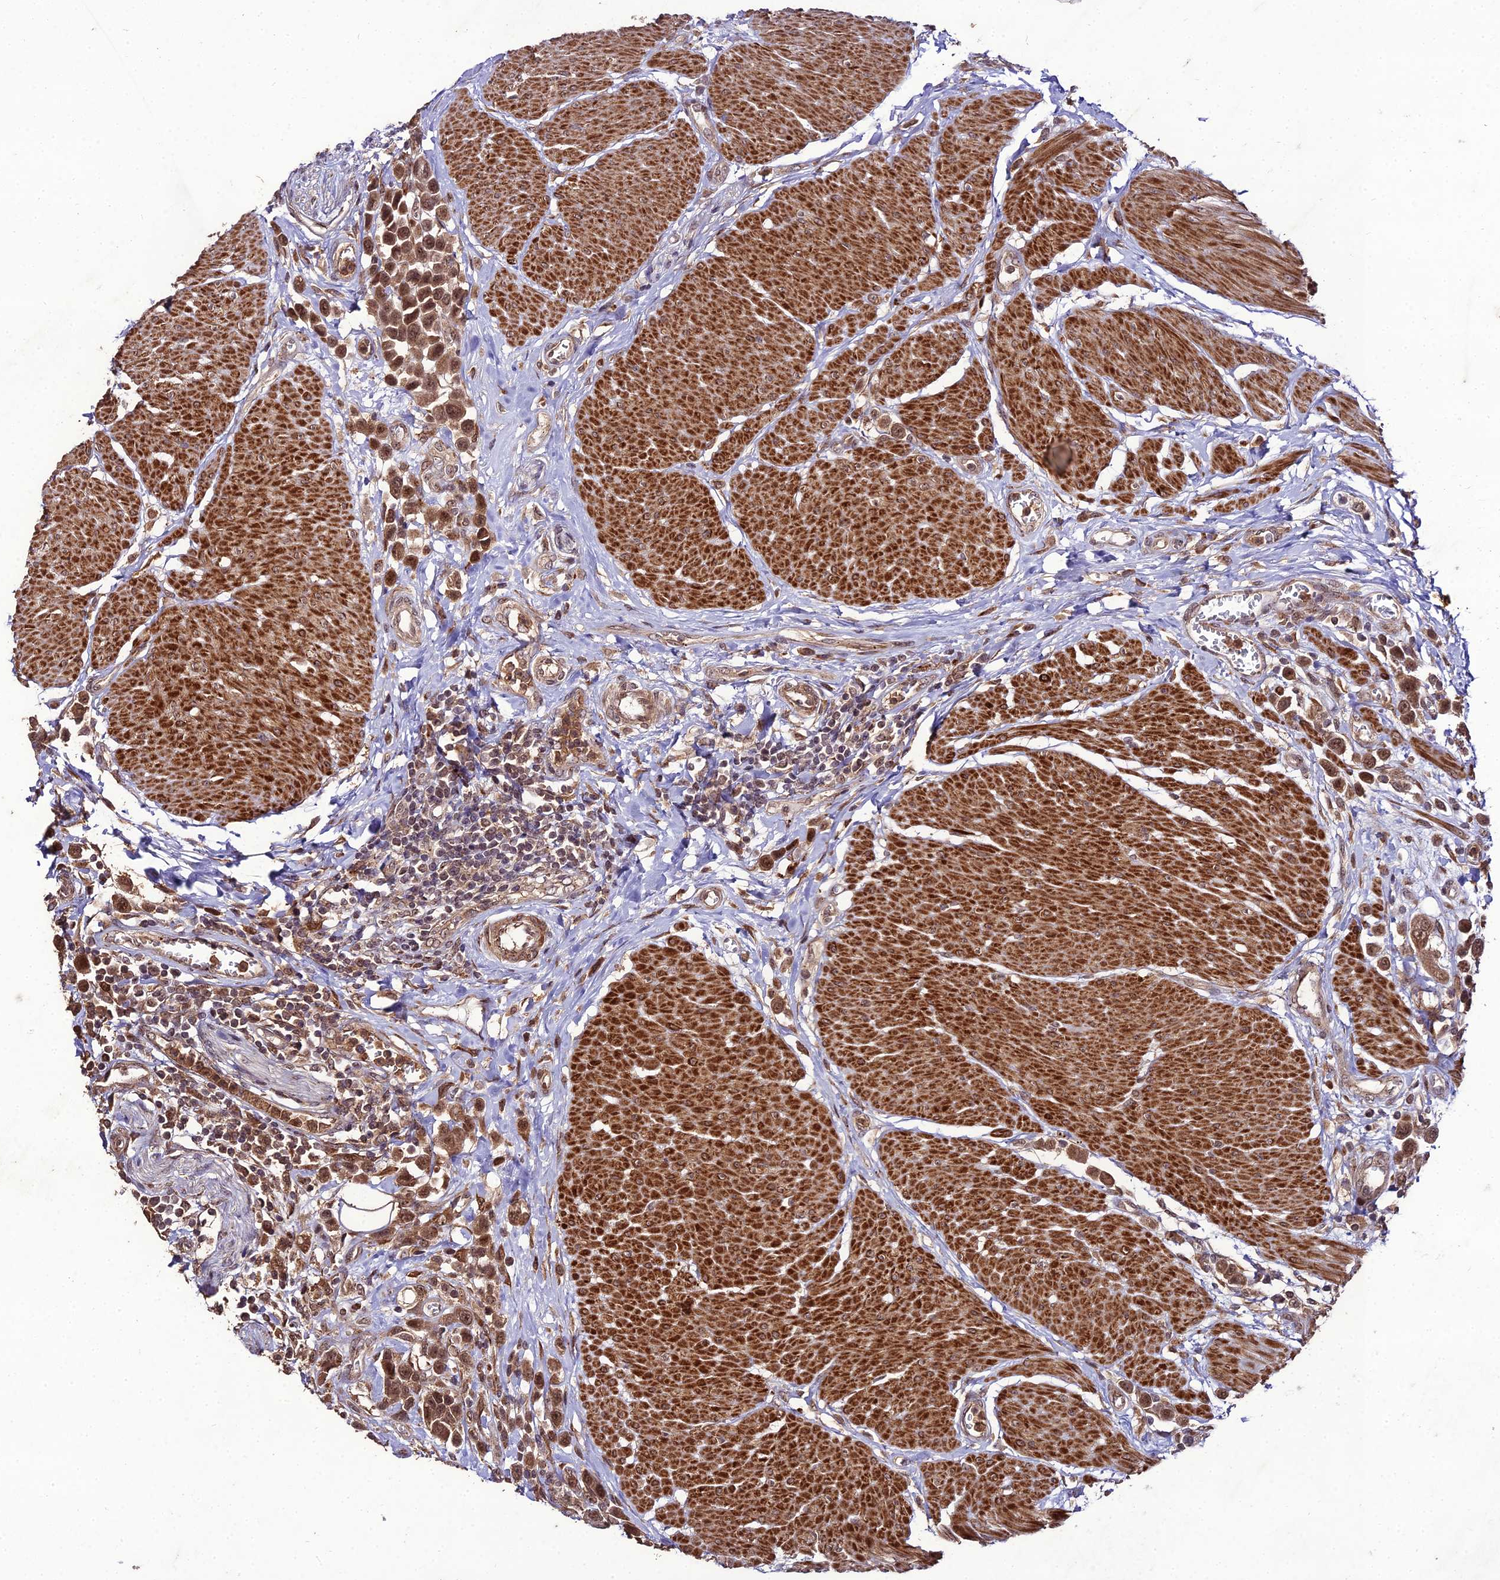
{"staining": {"intensity": "moderate", "quantity": ">75%", "location": "cytoplasmic/membranous,nuclear"}, "tissue": "urothelial cancer", "cell_type": "Tumor cells", "image_type": "cancer", "snomed": [{"axis": "morphology", "description": "Urothelial carcinoma, High grade"}, {"axis": "topography", "description": "Urinary bladder"}], "caption": "Human high-grade urothelial carcinoma stained for a protein (brown) reveals moderate cytoplasmic/membranous and nuclear positive expression in about >75% of tumor cells.", "gene": "ZNF766", "patient": {"sex": "male", "age": 50}}